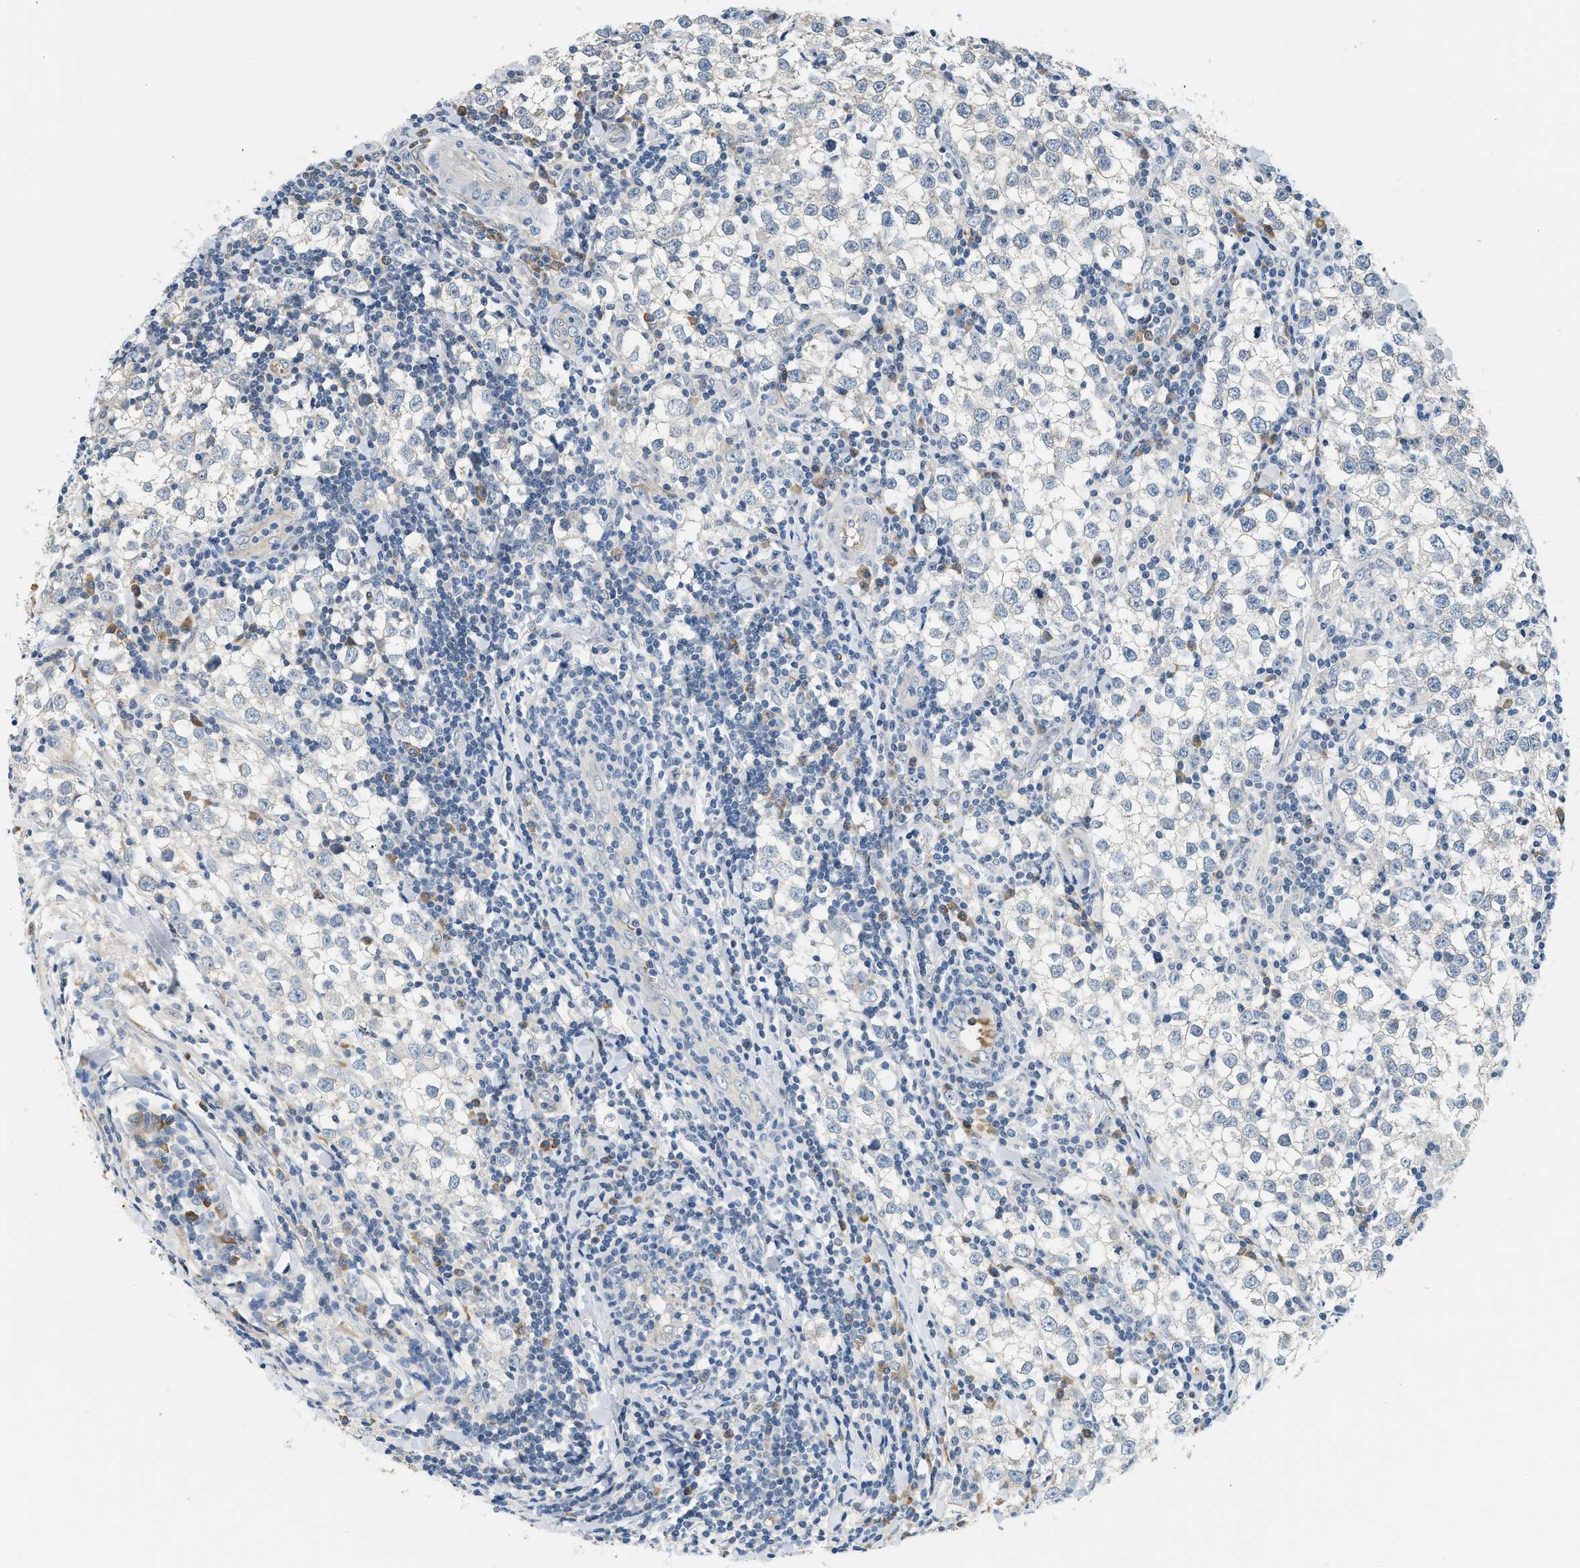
{"staining": {"intensity": "negative", "quantity": "none", "location": "none"}, "tissue": "testis cancer", "cell_type": "Tumor cells", "image_type": "cancer", "snomed": [{"axis": "morphology", "description": "Seminoma, NOS"}, {"axis": "morphology", "description": "Carcinoma, Embryonal, NOS"}, {"axis": "topography", "description": "Testis"}], "caption": "Tumor cells show no significant expression in testis cancer (seminoma).", "gene": "CYTH2", "patient": {"sex": "male", "age": 36}}